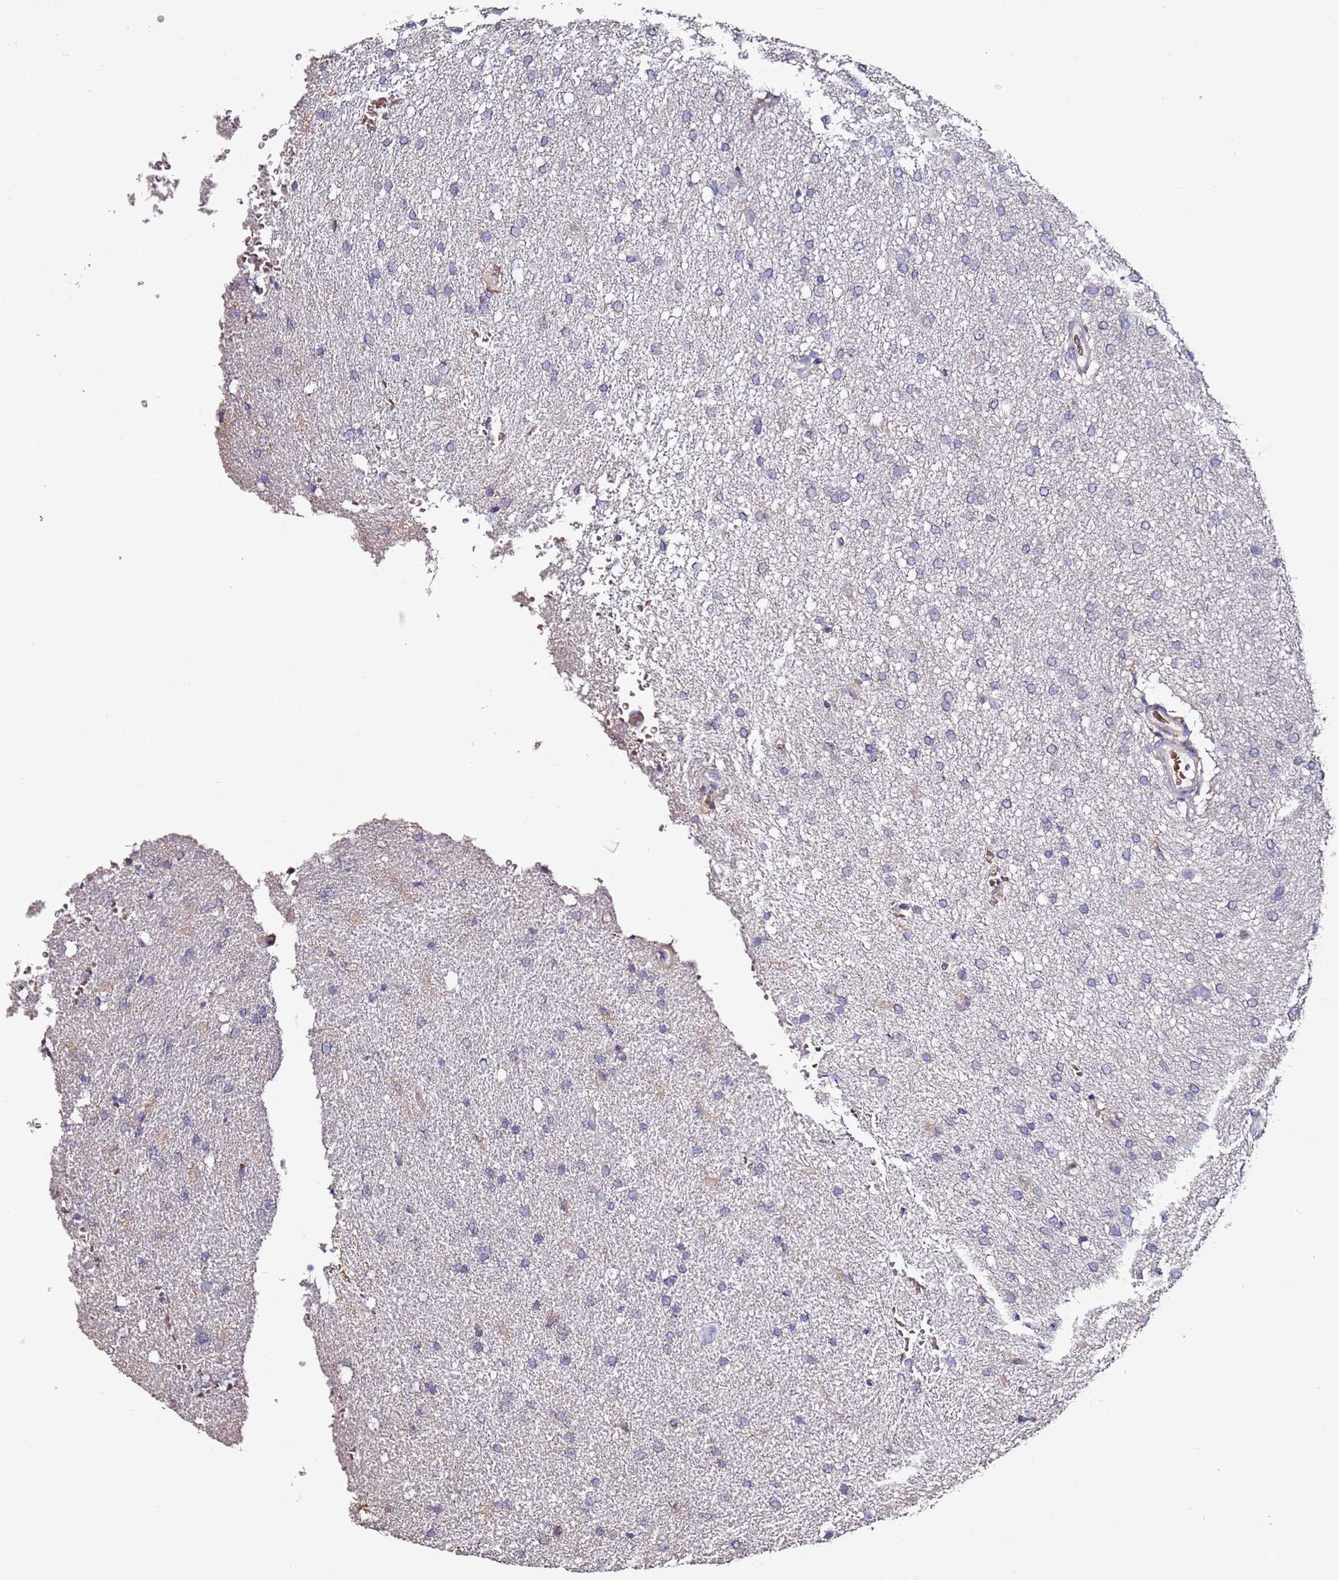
{"staining": {"intensity": "negative", "quantity": "none", "location": "none"}, "tissue": "glioma", "cell_type": "Tumor cells", "image_type": "cancer", "snomed": [{"axis": "morphology", "description": "Glioma, malignant, High grade"}, {"axis": "topography", "description": "Brain"}], "caption": "Malignant high-grade glioma was stained to show a protein in brown. There is no significant positivity in tumor cells. Nuclei are stained in blue.", "gene": "C3orf80", "patient": {"sex": "male", "age": 72}}